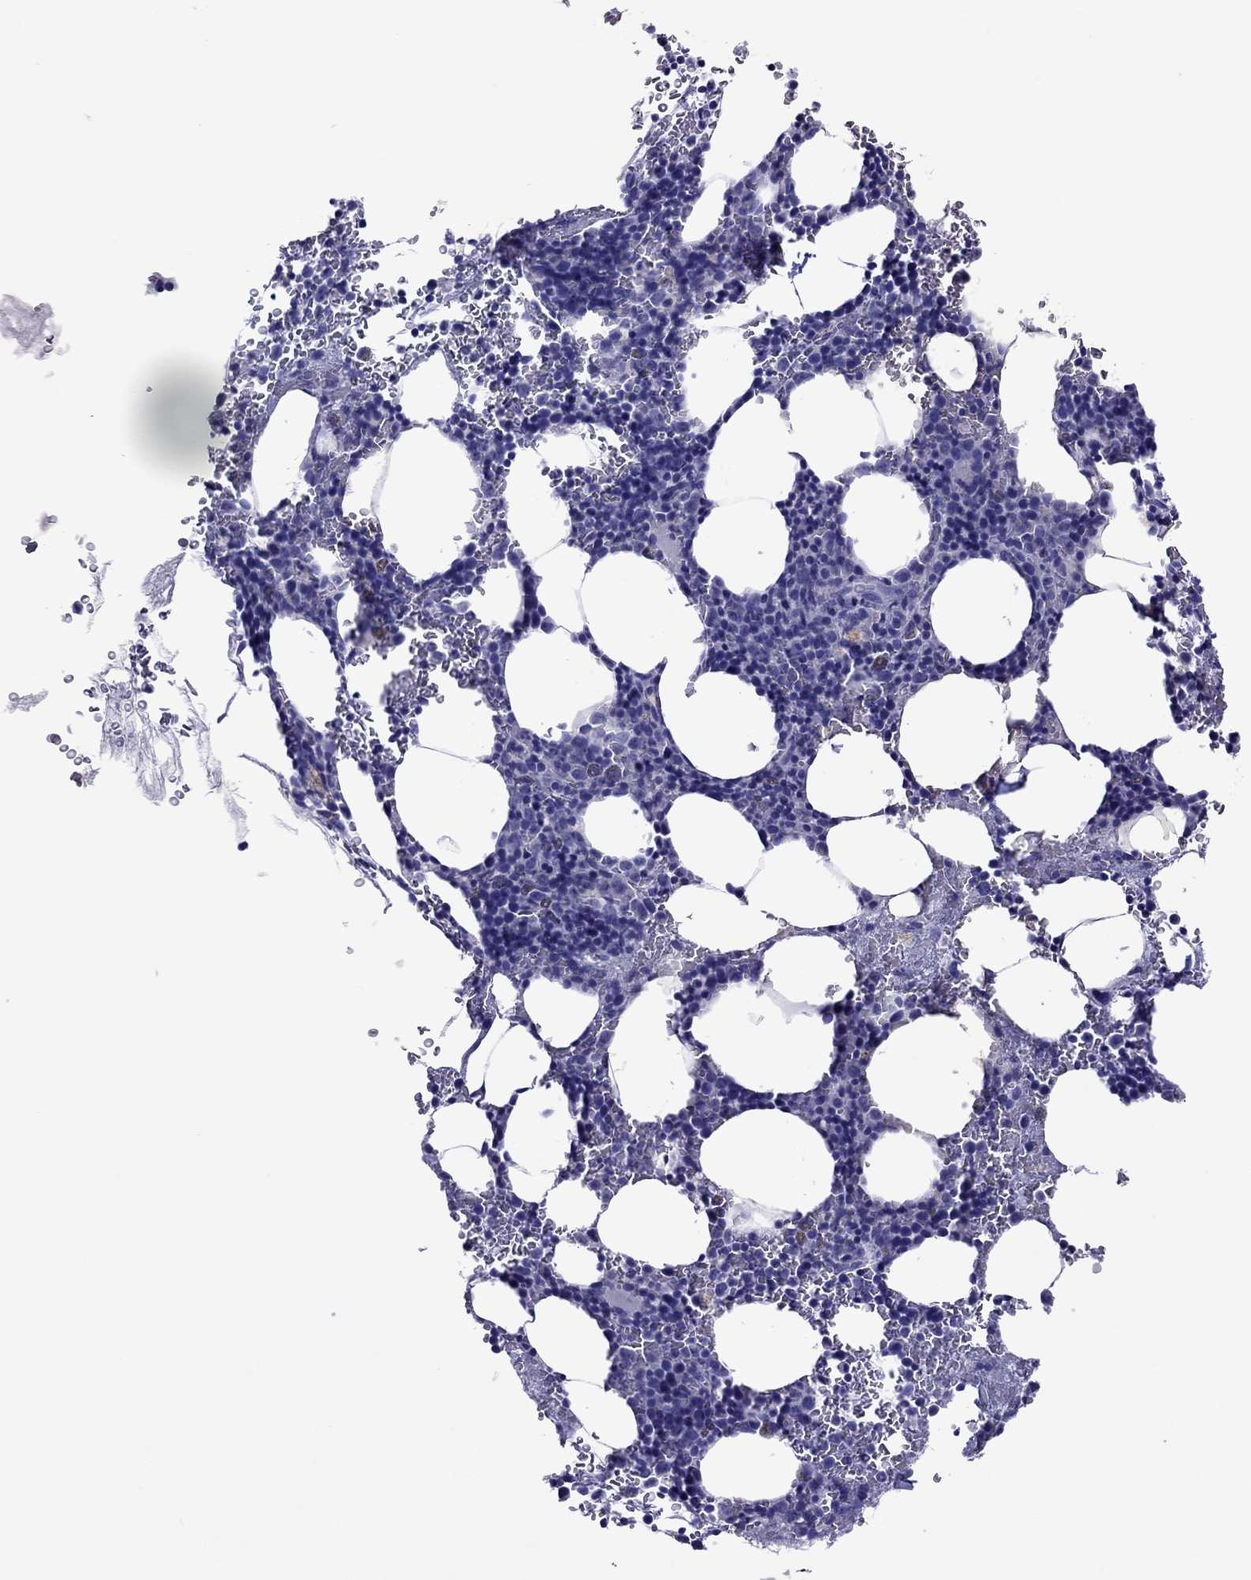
{"staining": {"intensity": "negative", "quantity": "none", "location": "none"}, "tissue": "bone marrow", "cell_type": "Hematopoietic cells", "image_type": "normal", "snomed": [{"axis": "morphology", "description": "Normal tissue, NOS"}, {"axis": "topography", "description": "Bone marrow"}], "caption": "The histopathology image reveals no staining of hematopoietic cells in normal bone marrow.", "gene": "PCDHA6", "patient": {"sex": "male", "age": 77}}